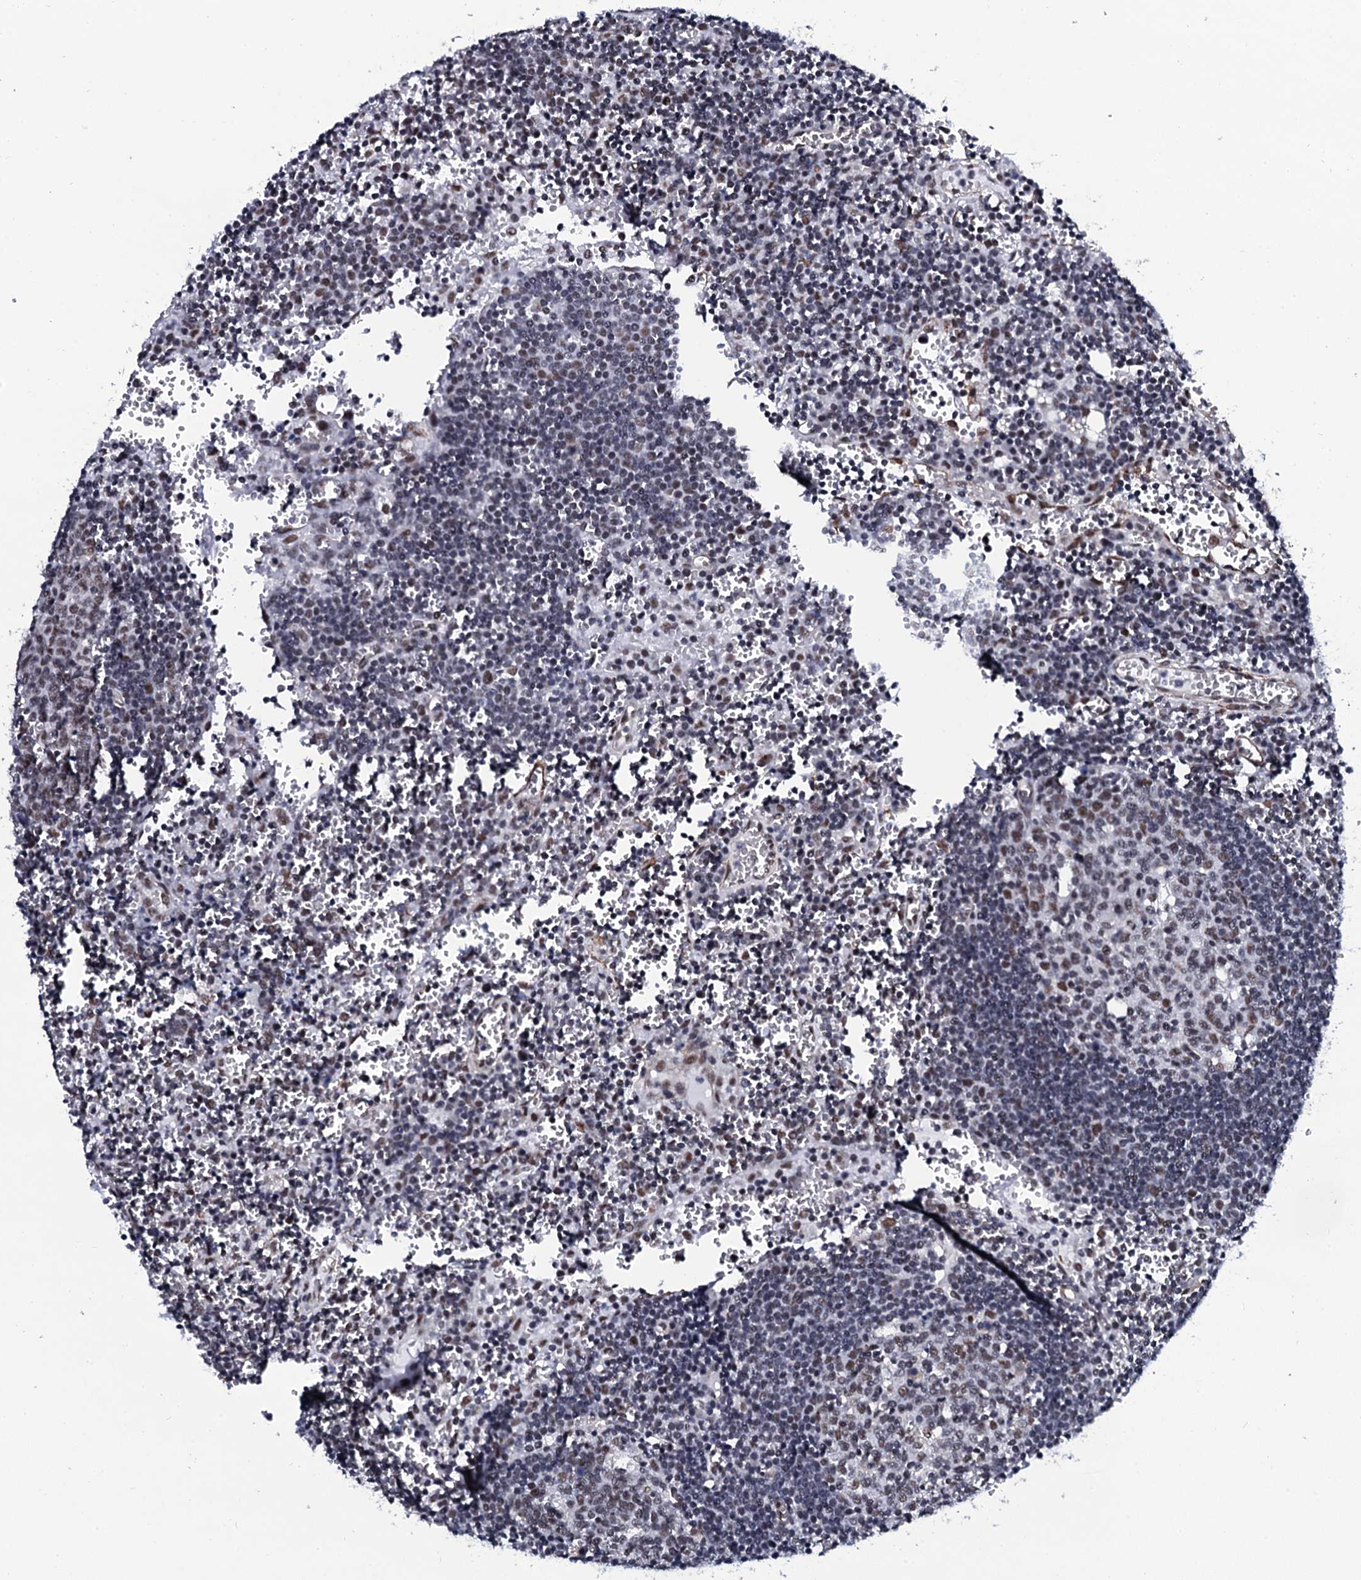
{"staining": {"intensity": "moderate", "quantity": "<25%", "location": "nuclear"}, "tissue": "lymph node", "cell_type": "Germinal center cells", "image_type": "normal", "snomed": [{"axis": "morphology", "description": "Normal tissue, NOS"}, {"axis": "topography", "description": "Lymph node"}], "caption": "A high-resolution micrograph shows IHC staining of unremarkable lymph node, which demonstrates moderate nuclear staining in approximately <25% of germinal center cells.", "gene": "CWC15", "patient": {"sex": "female", "age": 73}}